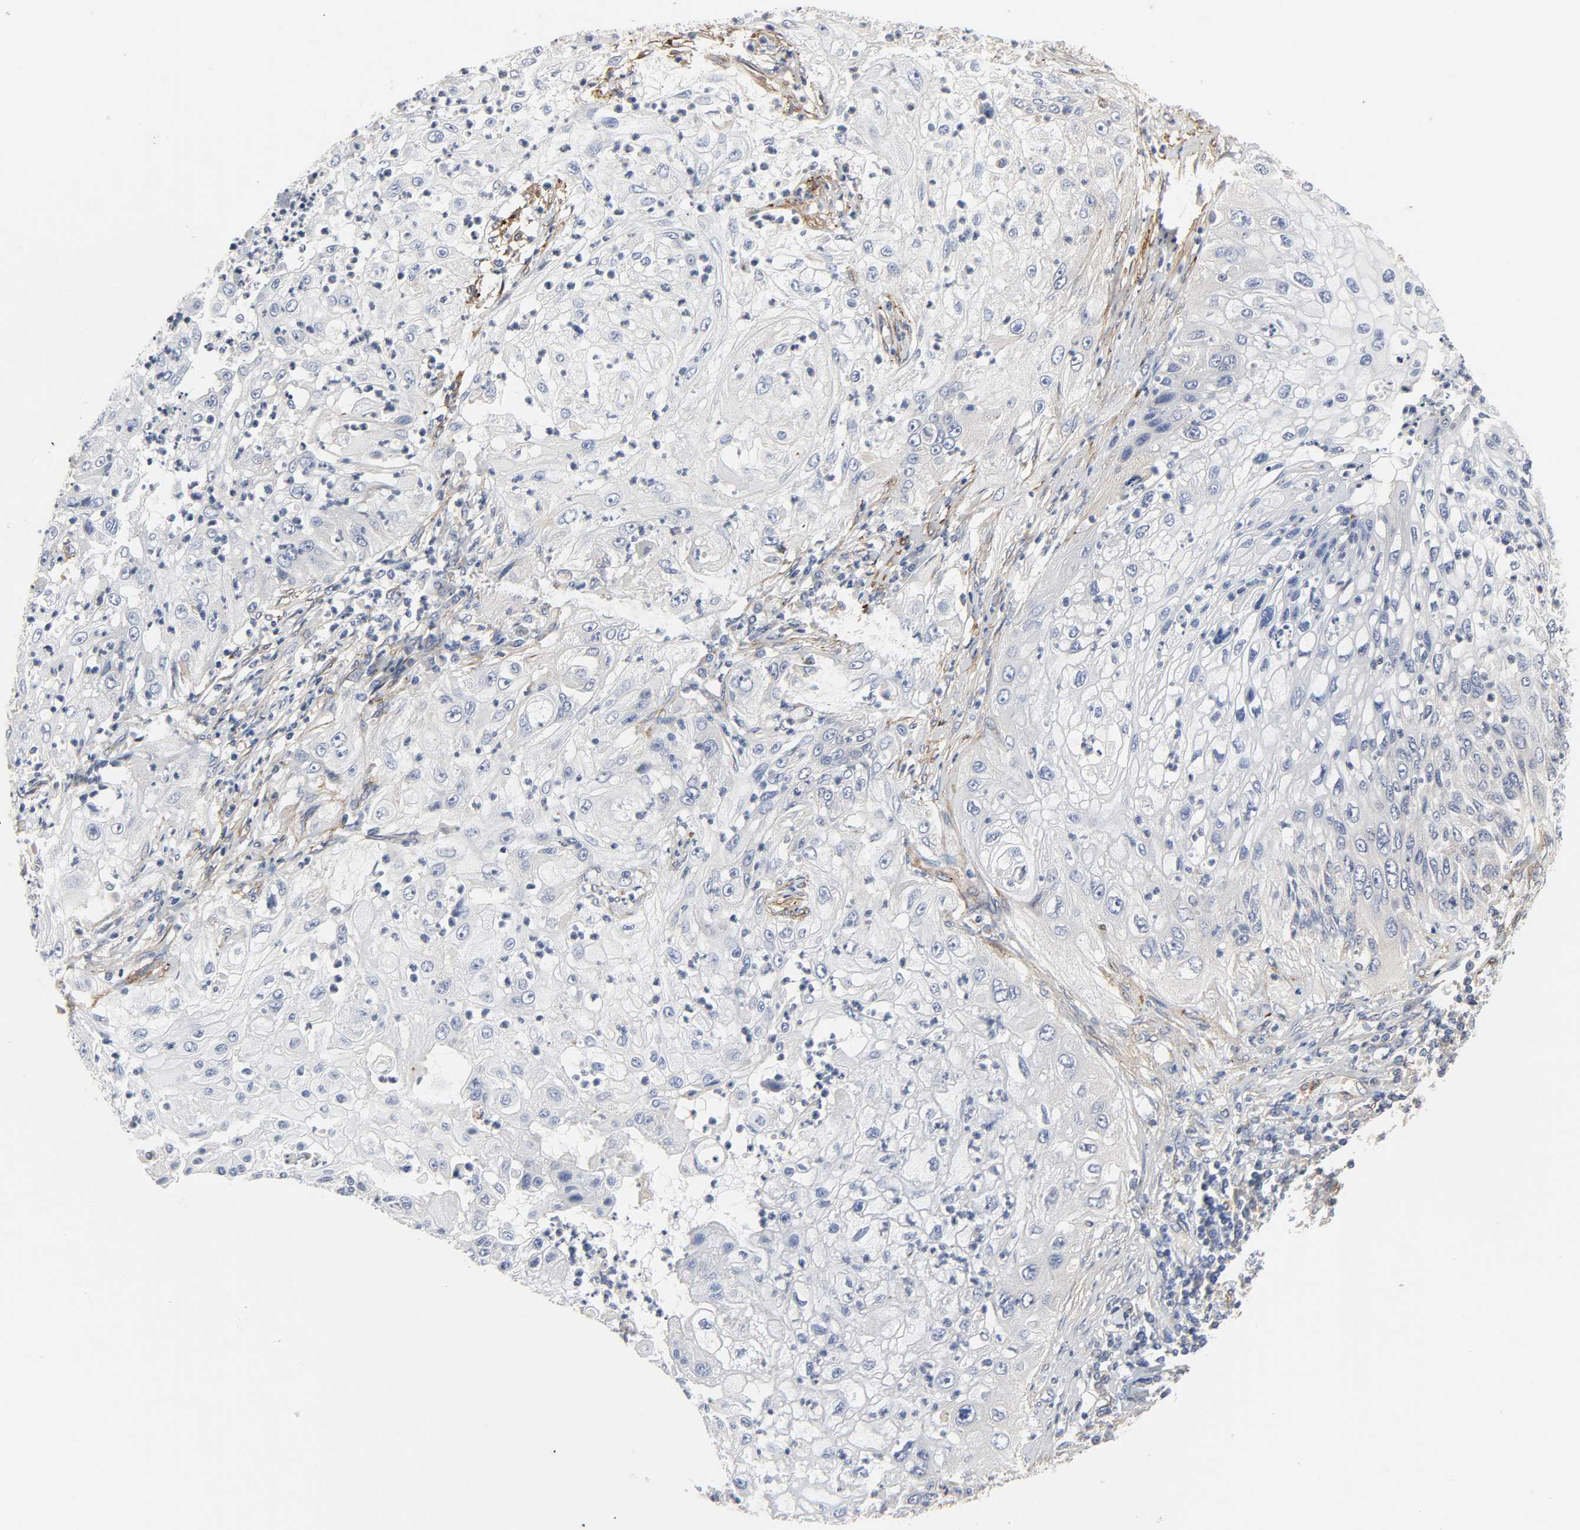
{"staining": {"intensity": "negative", "quantity": "none", "location": "none"}, "tissue": "lung cancer", "cell_type": "Tumor cells", "image_type": "cancer", "snomed": [{"axis": "morphology", "description": "Inflammation, NOS"}, {"axis": "morphology", "description": "Squamous cell carcinoma, NOS"}, {"axis": "topography", "description": "Lymph node"}, {"axis": "topography", "description": "Soft tissue"}, {"axis": "topography", "description": "Lung"}], "caption": "Lung cancer was stained to show a protein in brown. There is no significant staining in tumor cells.", "gene": "ARHGAP1", "patient": {"sex": "male", "age": 66}}